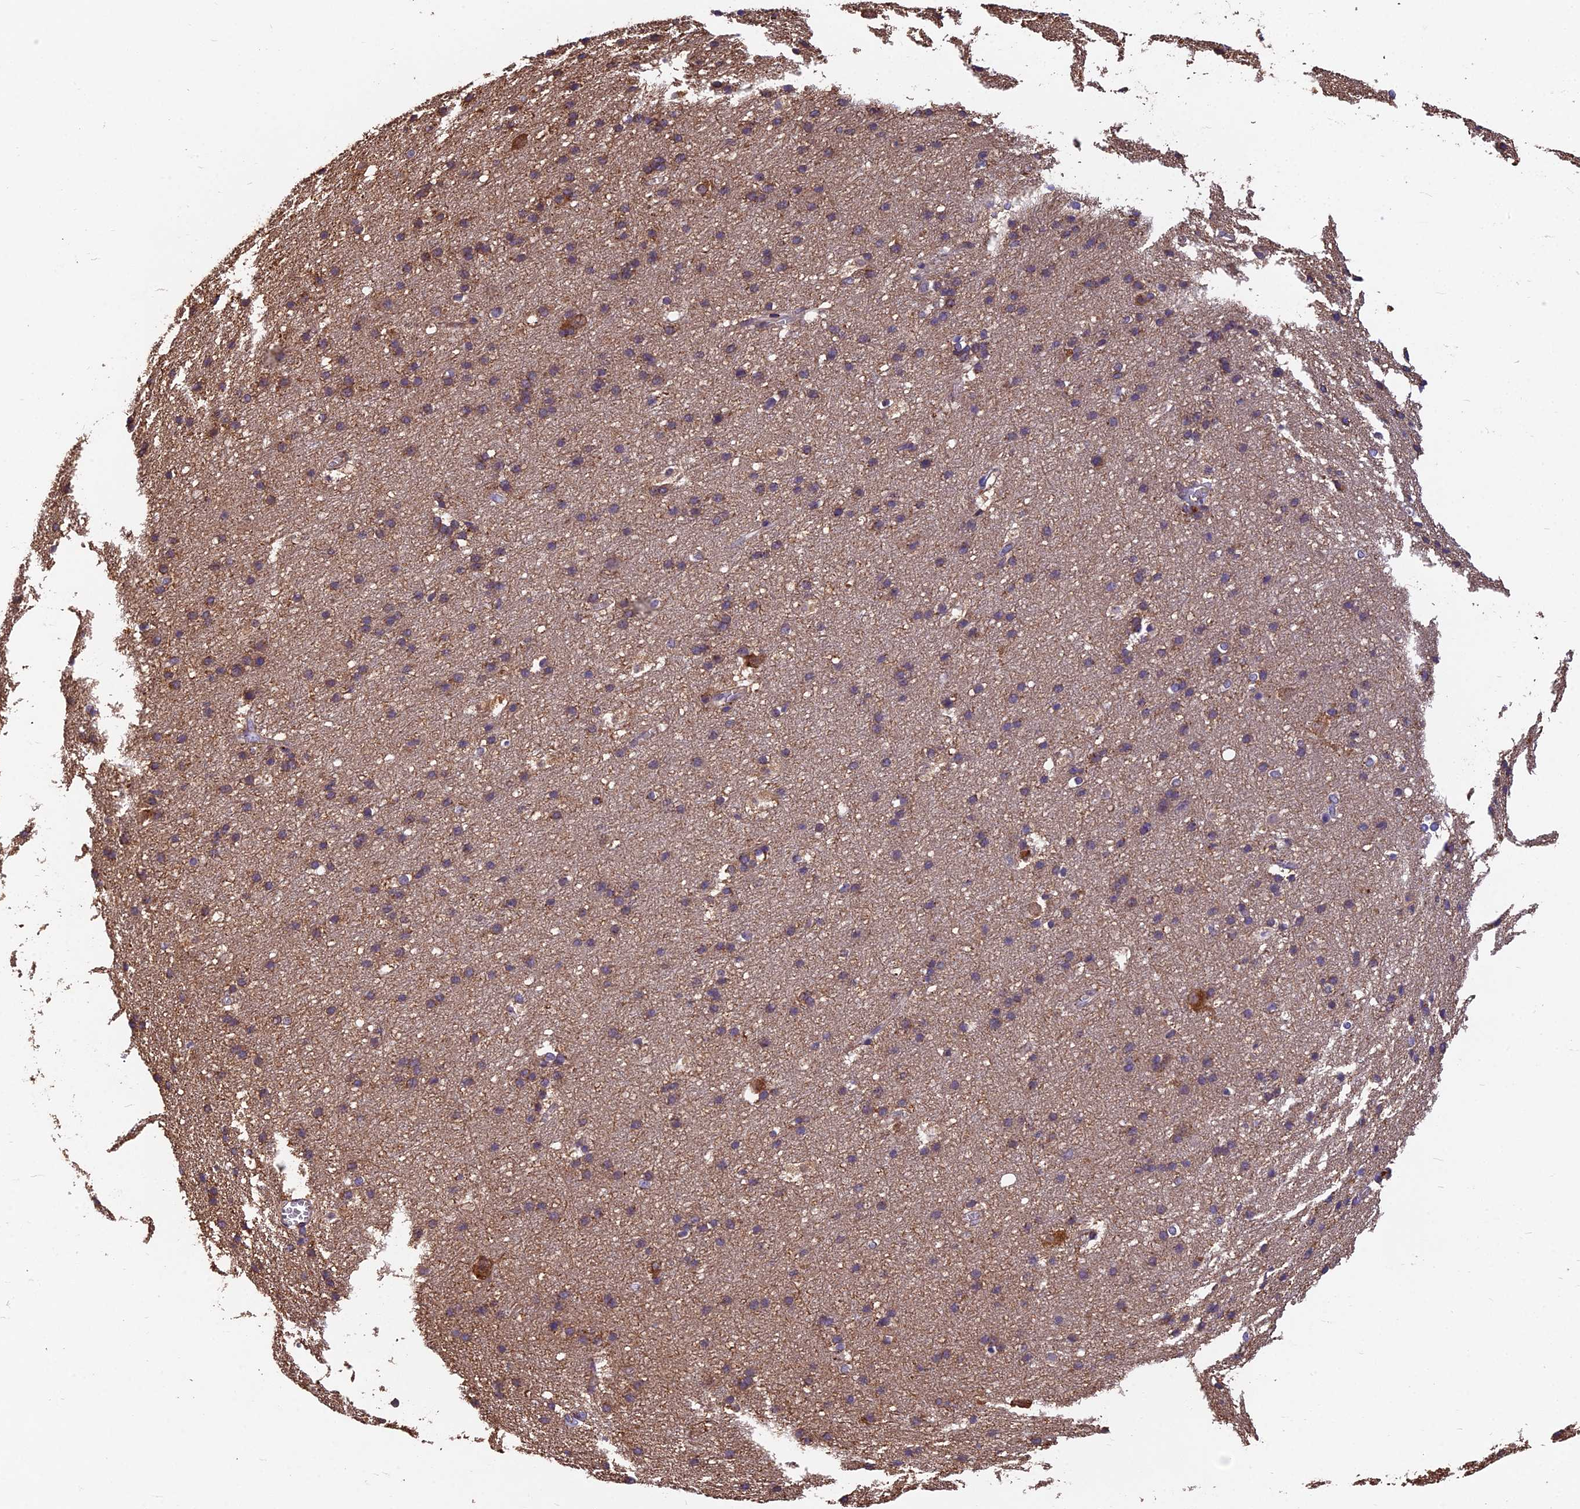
{"staining": {"intensity": "weak", "quantity": "25%-75%", "location": "cytoplasmic/membranous"}, "tissue": "cerebral cortex", "cell_type": "Endothelial cells", "image_type": "normal", "snomed": [{"axis": "morphology", "description": "Normal tissue, NOS"}, {"axis": "topography", "description": "Cerebral cortex"}], "caption": "The photomicrograph reveals staining of benign cerebral cortex, revealing weak cytoplasmic/membranous protein expression (brown color) within endothelial cells.", "gene": "SPDL1", "patient": {"sex": "male", "age": 54}}